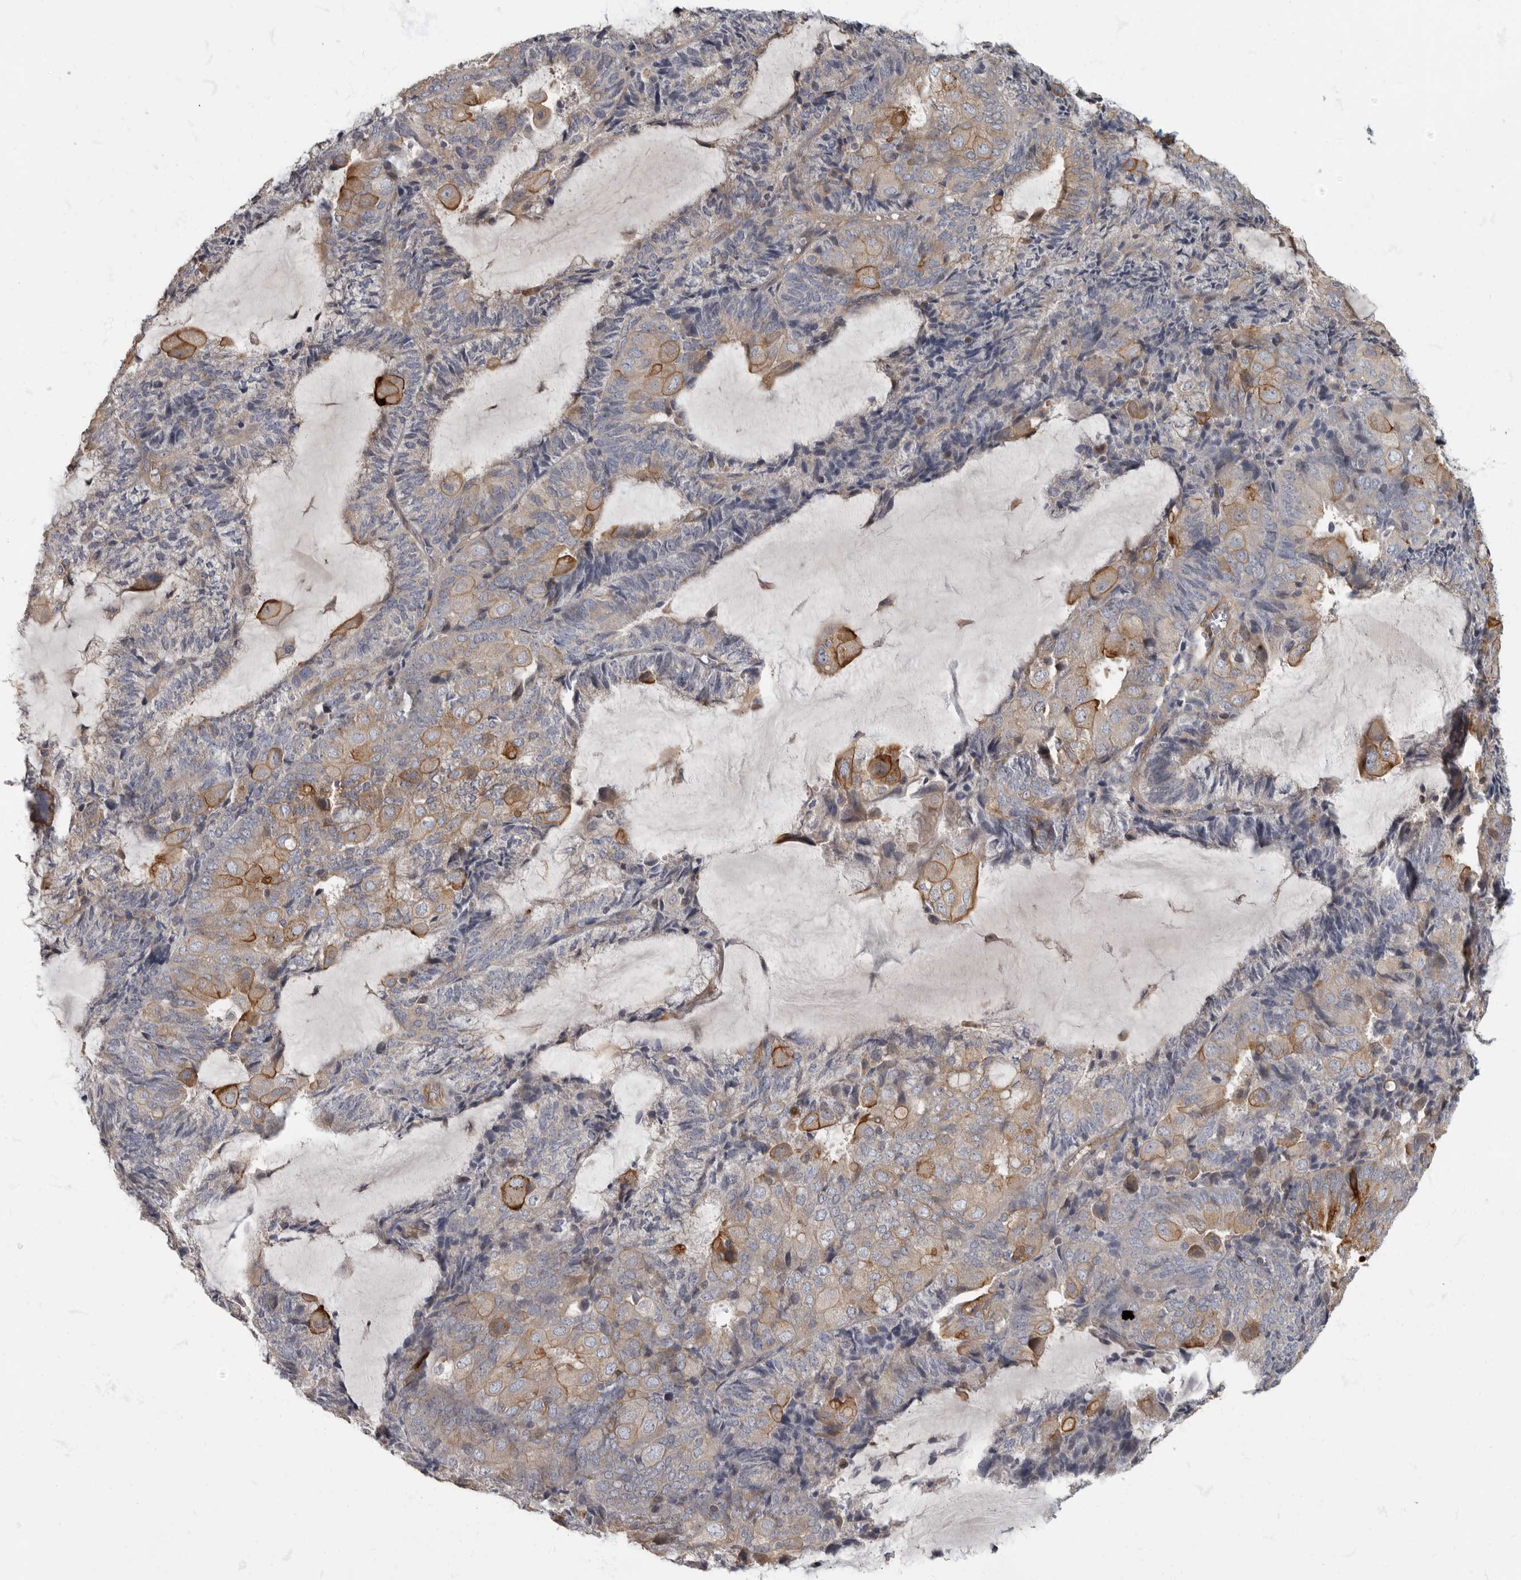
{"staining": {"intensity": "moderate", "quantity": "25%-75%", "location": "cytoplasmic/membranous"}, "tissue": "endometrial cancer", "cell_type": "Tumor cells", "image_type": "cancer", "snomed": [{"axis": "morphology", "description": "Adenocarcinoma, NOS"}, {"axis": "topography", "description": "Endometrium"}], "caption": "A medium amount of moderate cytoplasmic/membranous staining is identified in approximately 25%-75% of tumor cells in endometrial cancer tissue.", "gene": "PDK1", "patient": {"sex": "female", "age": 81}}